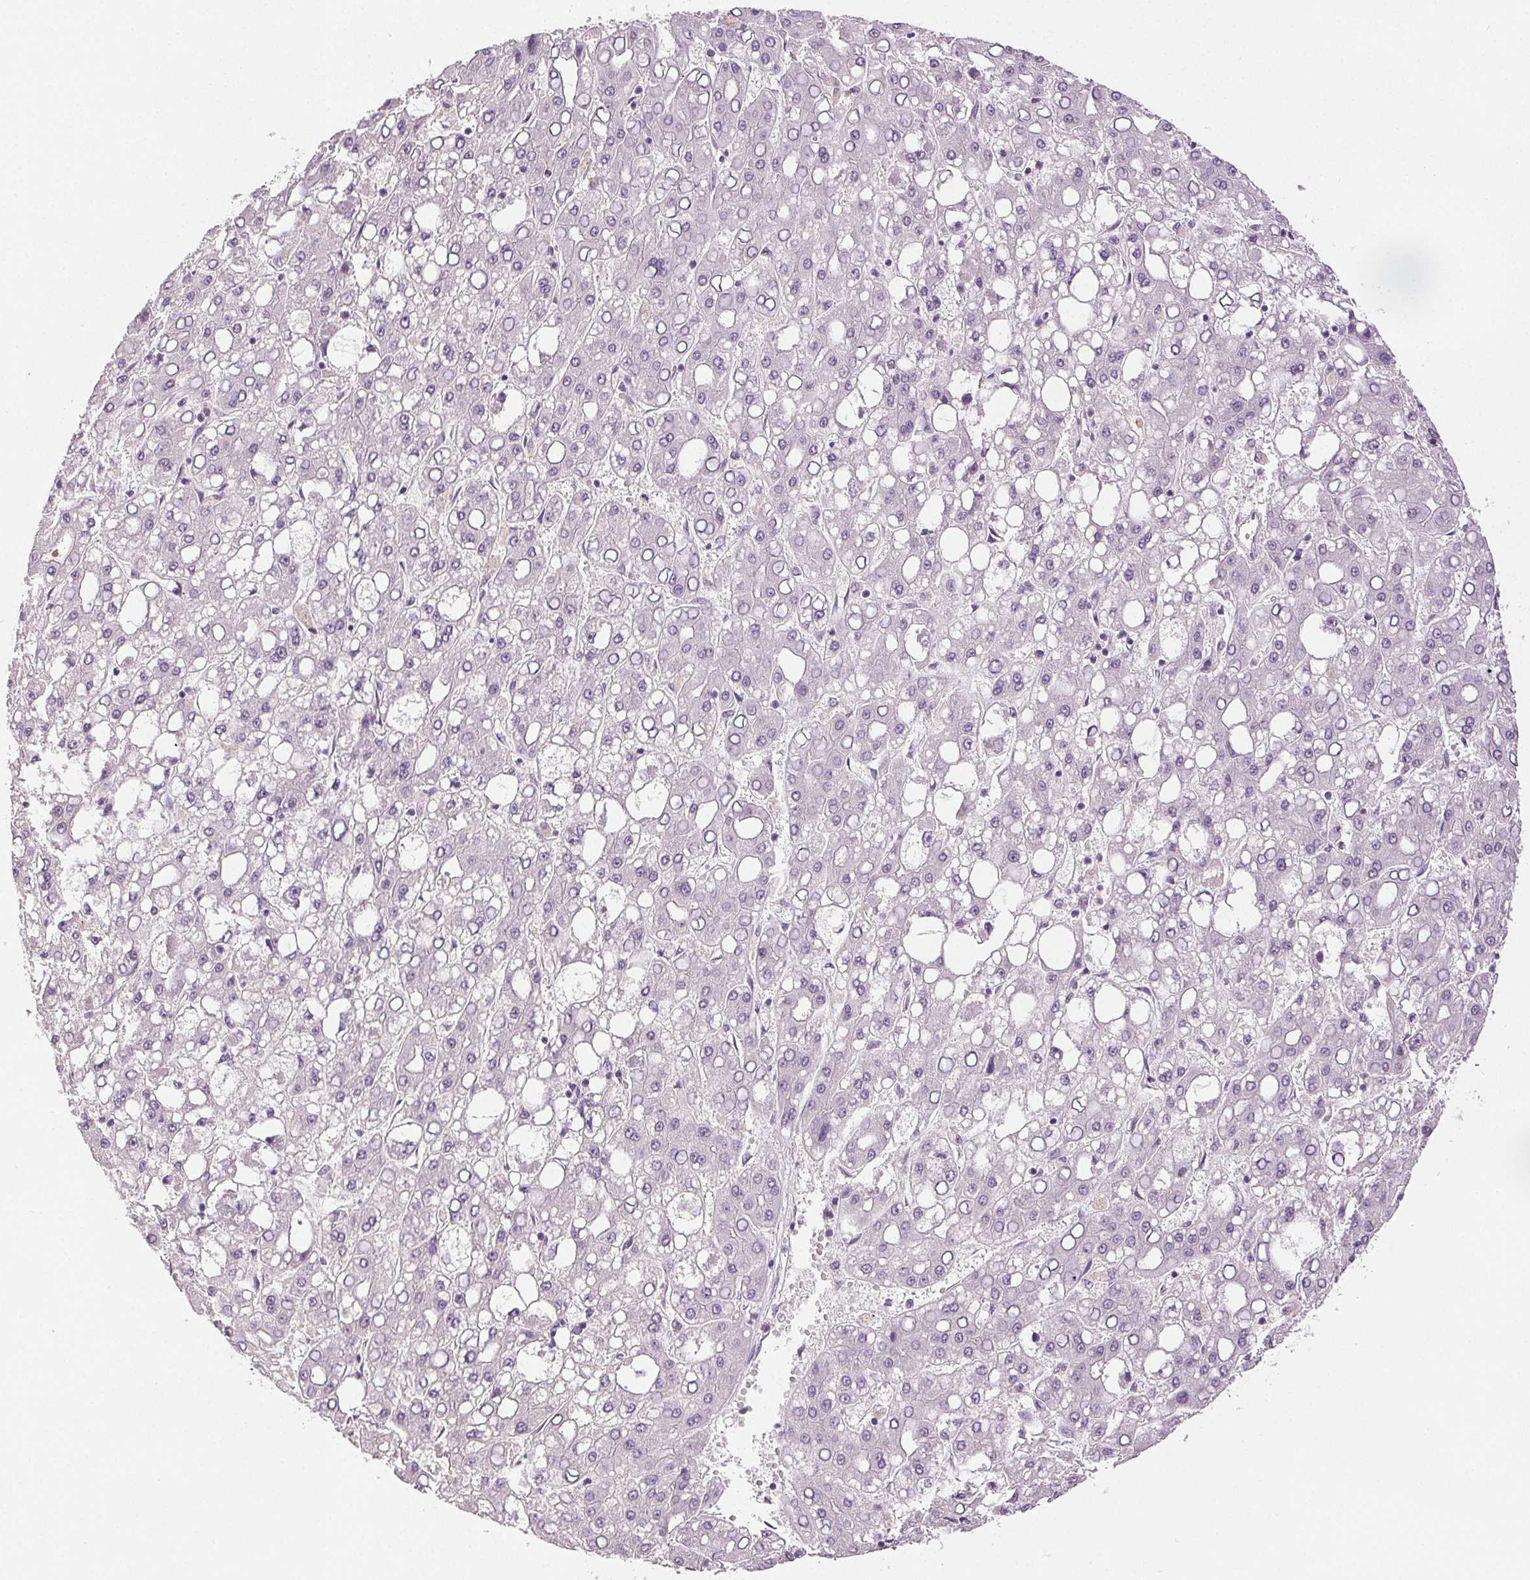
{"staining": {"intensity": "negative", "quantity": "none", "location": "none"}, "tissue": "liver cancer", "cell_type": "Tumor cells", "image_type": "cancer", "snomed": [{"axis": "morphology", "description": "Carcinoma, Hepatocellular, NOS"}, {"axis": "topography", "description": "Liver"}], "caption": "Tumor cells show no significant staining in hepatocellular carcinoma (liver). Brightfield microscopy of immunohistochemistry stained with DAB (3,3'-diaminobenzidine) (brown) and hematoxylin (blue), captured at high magnification.", "gene": "PLCB1", "patient": {"sex": "male", "age": 65}}